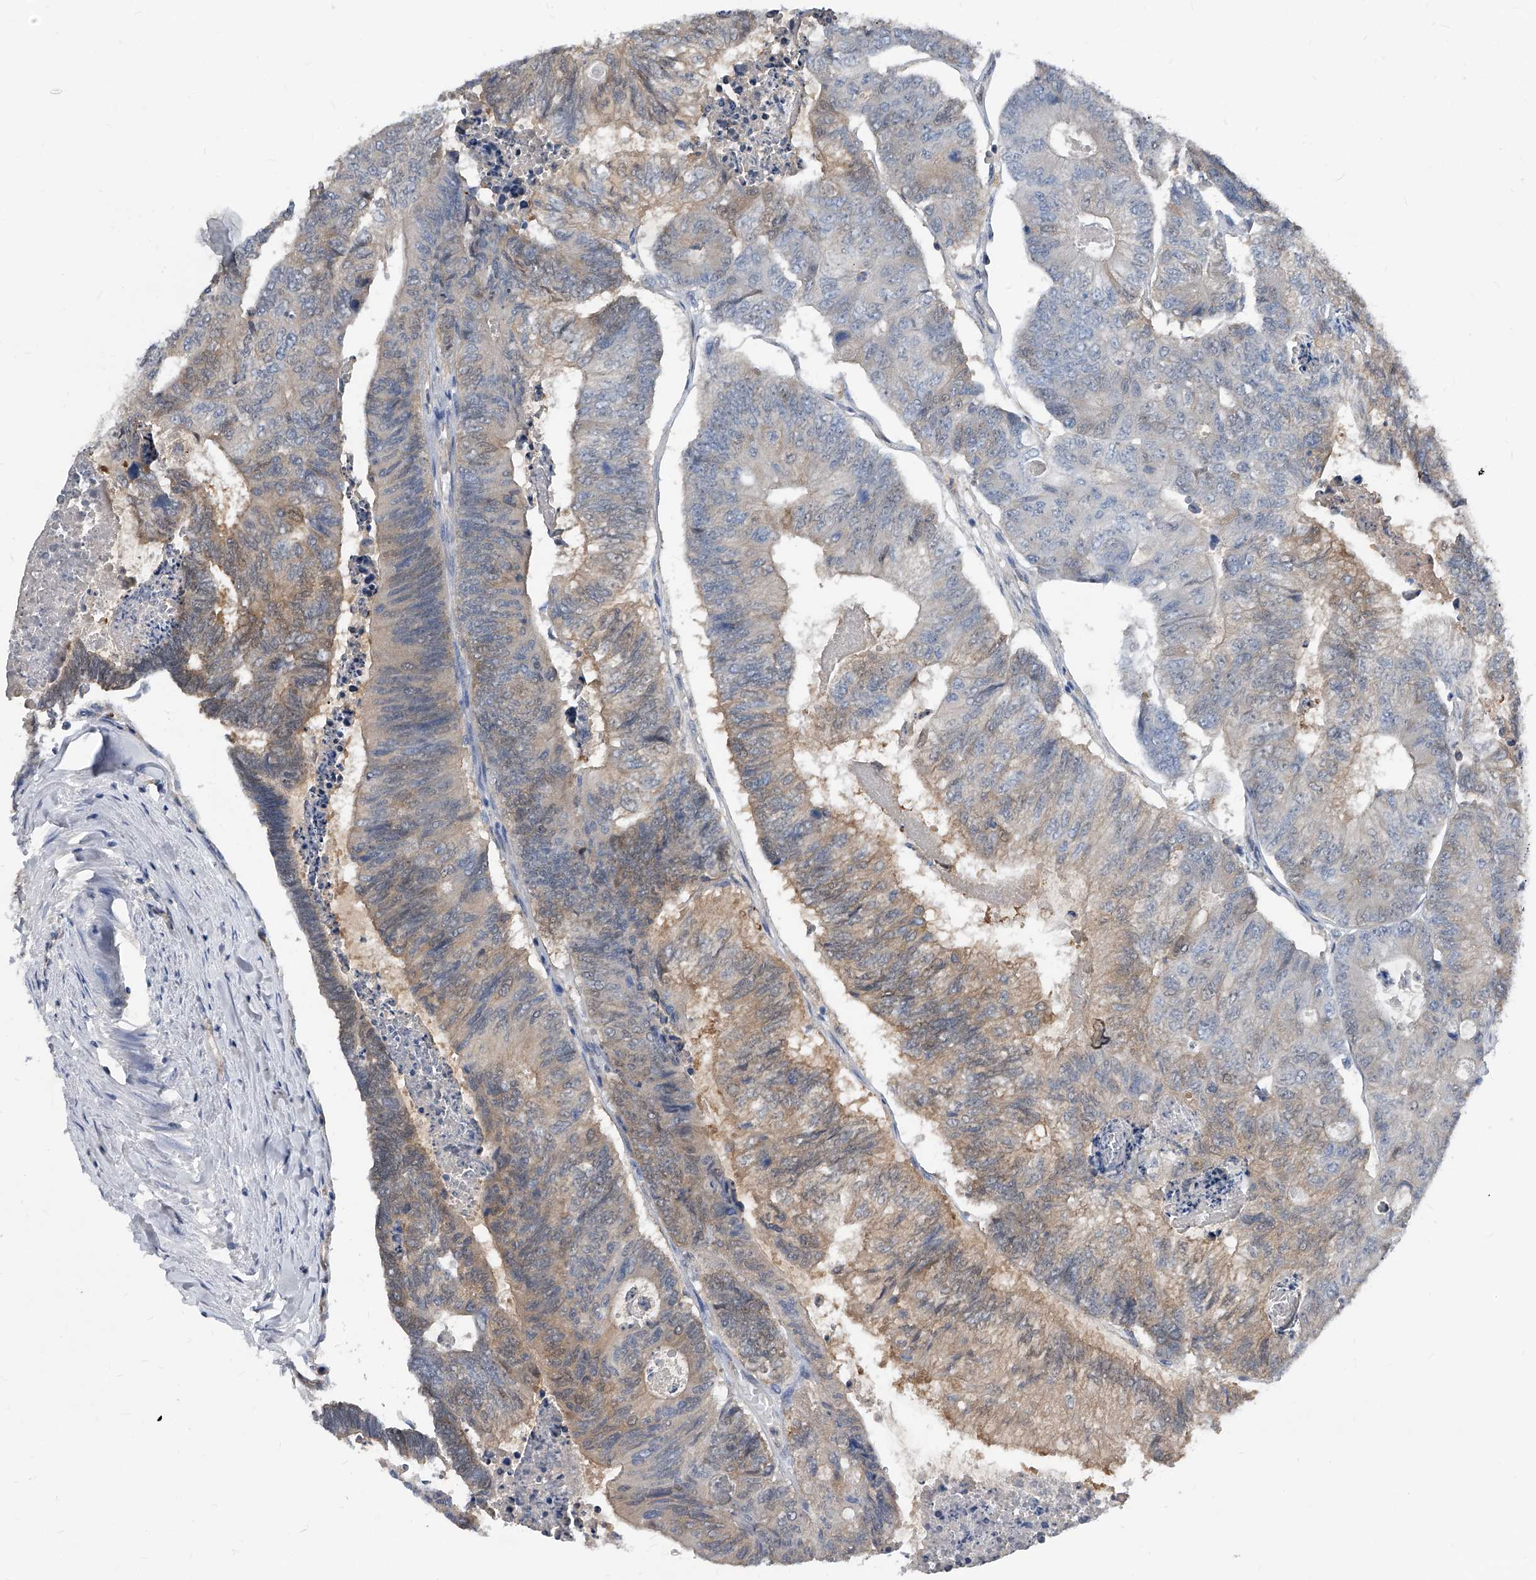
{"staining": {"intensity": "weak", "quantity": "25%-75%", "location": "cytoplasmic/membranous"}, "tissue": "colorectal cancer", "cell_type": "Tumor cells", "image_type": "cancer", "snomed": [{"axis": "morphology", "description": "Adenocarcinoma, NOS"}, {"axis": "topography", "description": "Colon"}], "caption": "A low amount of weak cytoplasmic/membranous positivity is present in approximately 25%-75% of tumor cells in adenocarcinoma (colorectal) tissue.", "gene": "MAP2K6", "patient": {"sex": "female", "age": 67}}